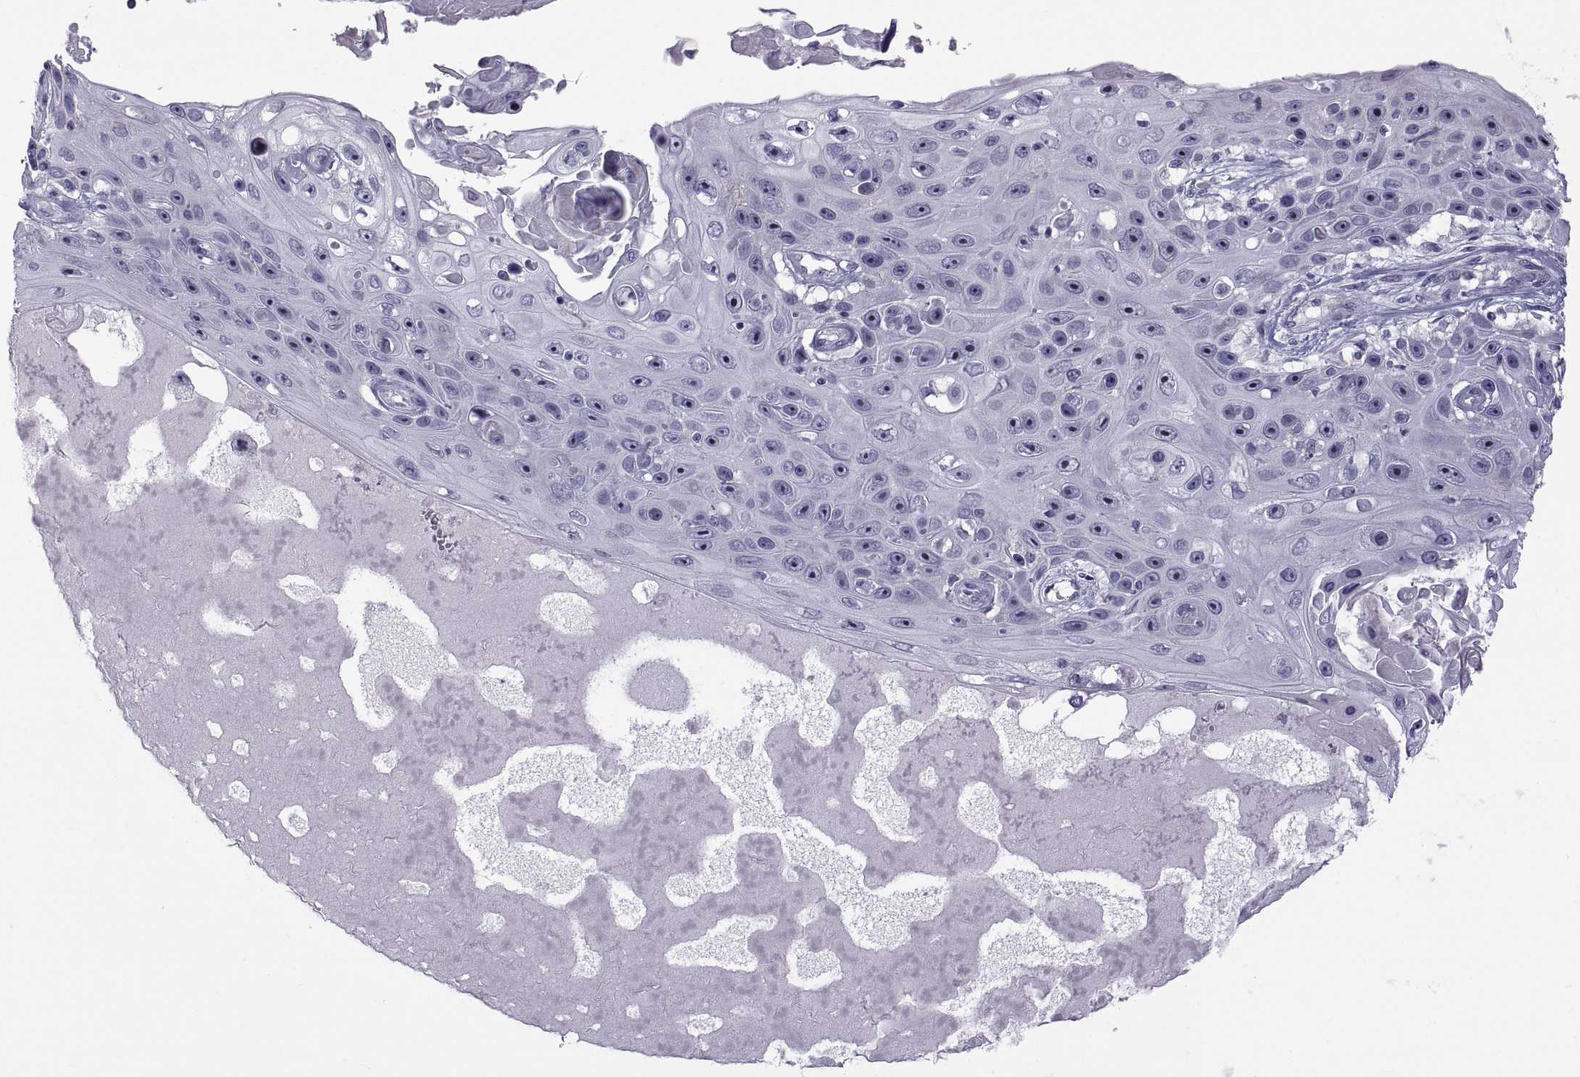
{"staining": {"intensity": "negative", "quantity": "none", "location": "none"}, "tissue": "skin cancer", "cell_type": "Tumor cells", "image_type": "cancer", "snomed": [{"axis": "morphology", "description": "Squamous cell carcinoma, NOS"}, {"axis": "topography", "description": "Skin"}], "caption": "A micrograph of skin cancer stained for a protein demonstrates no brown staining in tumor cells.", "gene": "TMEM158", "patient": {"sex": "male", "age": 82}}